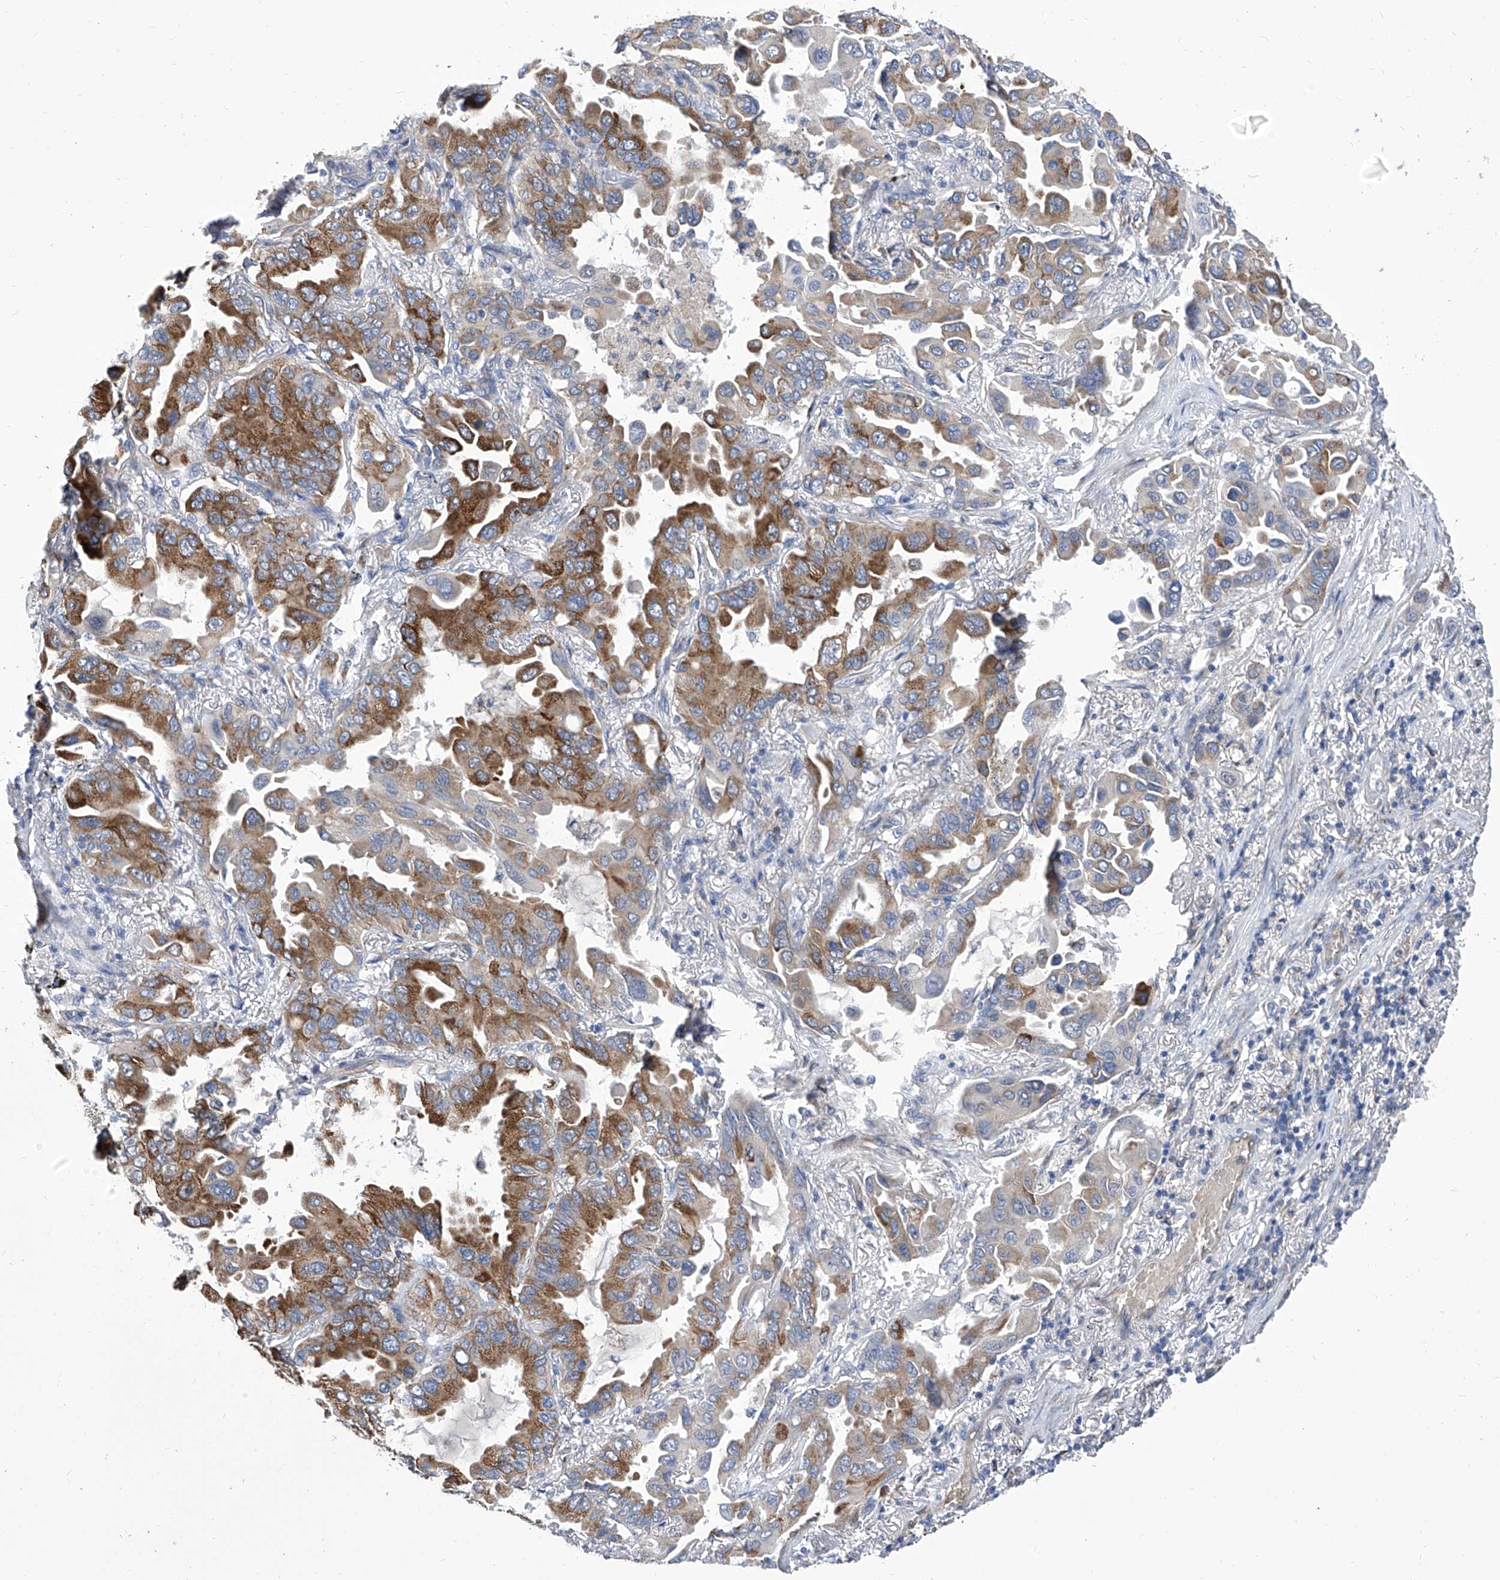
{"staining": {"intensity": "strong", "quantity": ">75%", "location": "cytoplasmic/membranous"}, "tissue": "lung cancer", "cell_type": "Tumor cells", "image_type": "cancer", "snomed": [{"axis": "morphology", "description": "Adenocarcinoma, NOS"}, {"axis": "topography", "description": "Lung"}], "caption": "Lung adenocarcinoma tissue shows strong cytoplasmic/membranous expression in approximately >75% of tumor cells, visualized by immunohistochemistry.", "gene": "TJAP1", "patient": {"sex": "male", "age": 64}}